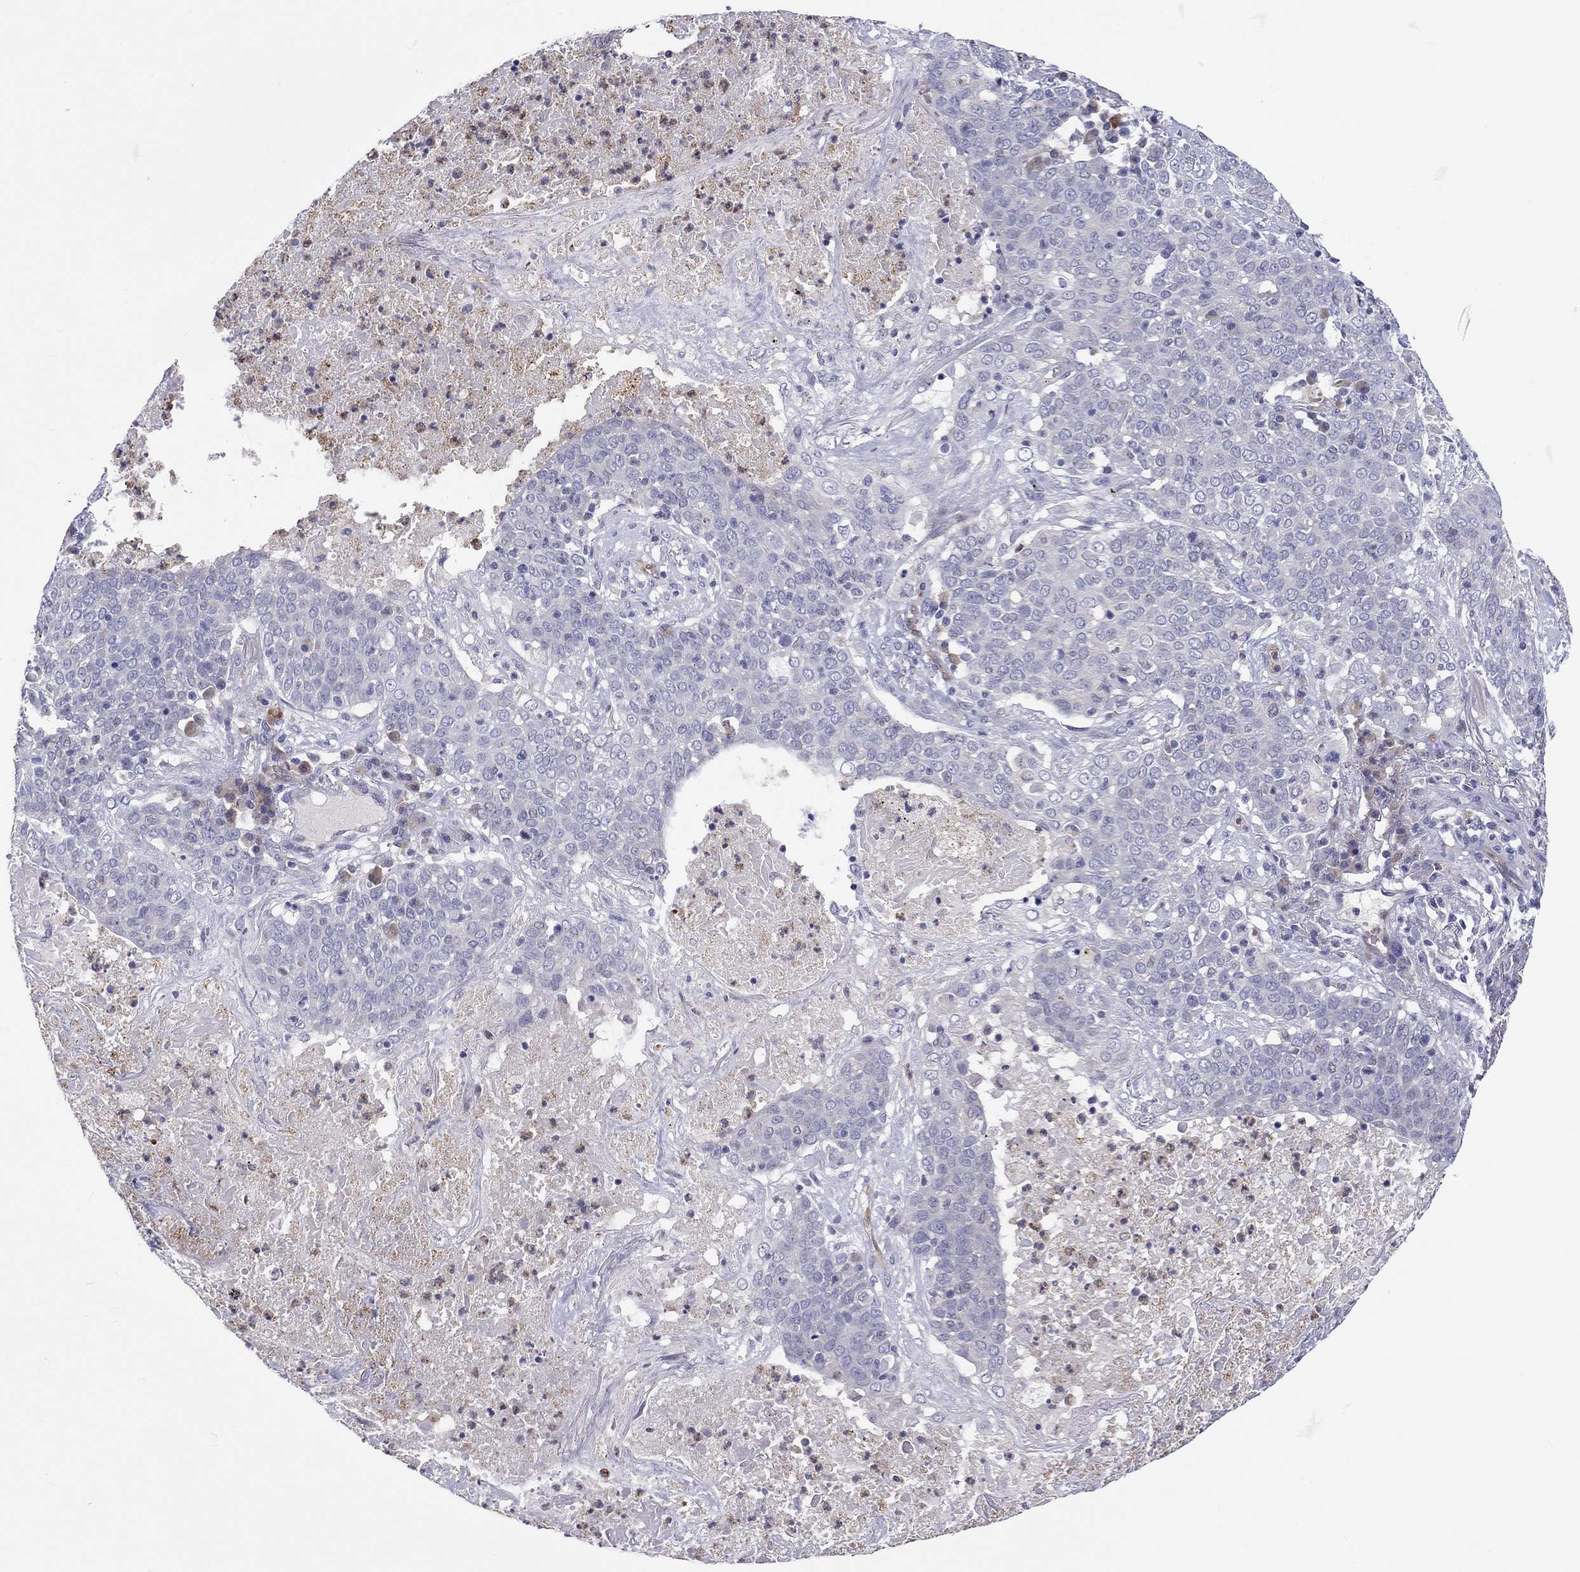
{"staining": {"intensity": "negative", "quantity": "none", "location": "none"}, "tissue": "lung cancer", "cell_type": "Tumor cells", "image_type": "cancer", "snomed": [{"axis": "morphology", "description": "Squamous cell carcinoma, NOS"}, {"axis": "topography", "description": "Lung"}], "caption": "Immunohistochemical staining of human lung cancer demonstrates no significant staining in tumor cells.", "gene": "ABCG4", "patient": {"sex": "male", "age": 82}}